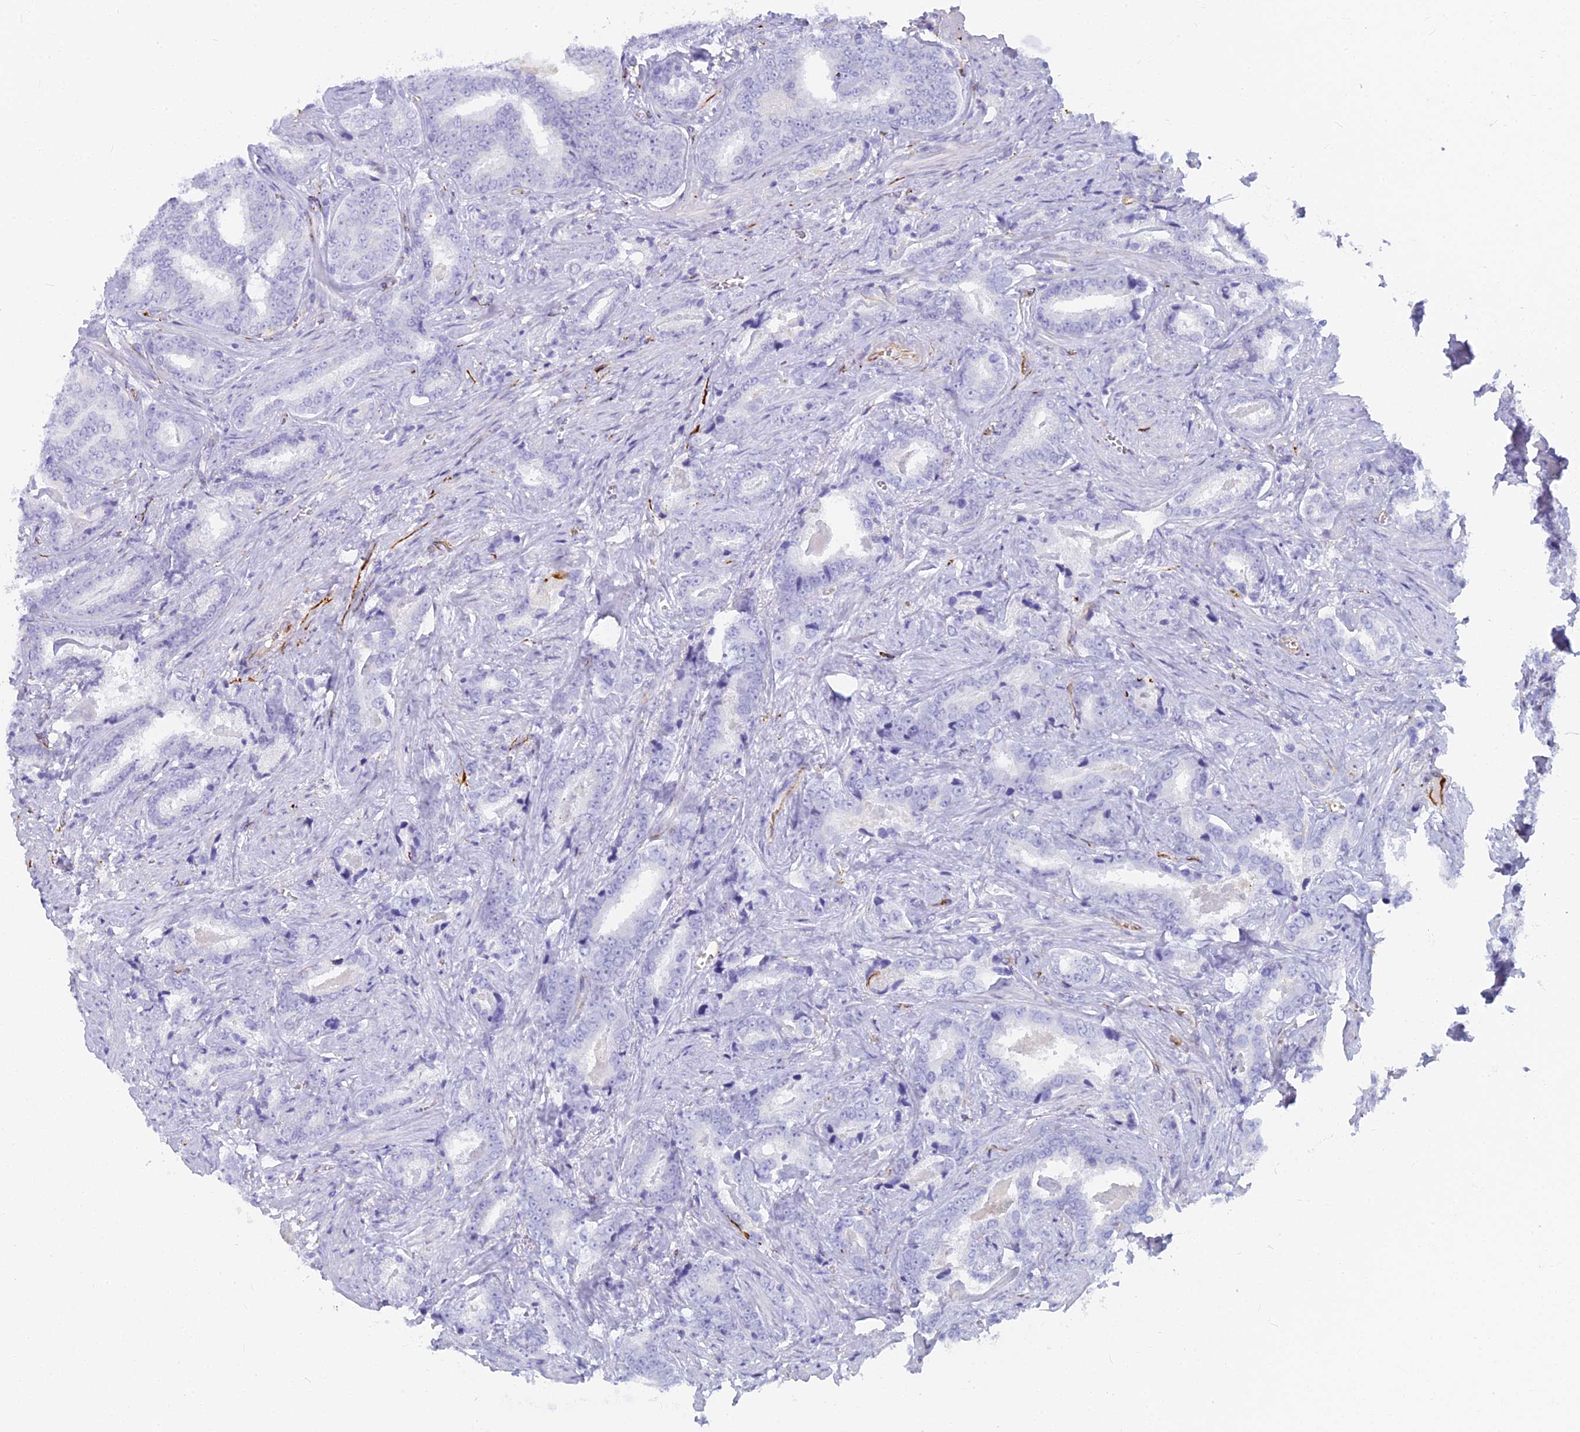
{"staining": {"intensity": "negative", "quantity": "none", "location": "none"}, "tissue": "prostate cancer", "cell_type": "Tumor cells", "image_type": "cancer", "snomed": [{"axis": "morphology", "description": "Adenocarcinoma, High grade"}, {"axis": "topography", "description": "Prostate"}], "caption": "IHC photomicrograph of human prostate cancer (adenocarcinoma (high-grade)) stained for a protein (brown), which shows no positivity in tumor cells. (DAB (3,3'-diaminobenzidine) immunohistochemistry (IHC), high magnification).", "gene": "EVI2A", "patient": {"sex": "male", "age": 67}}